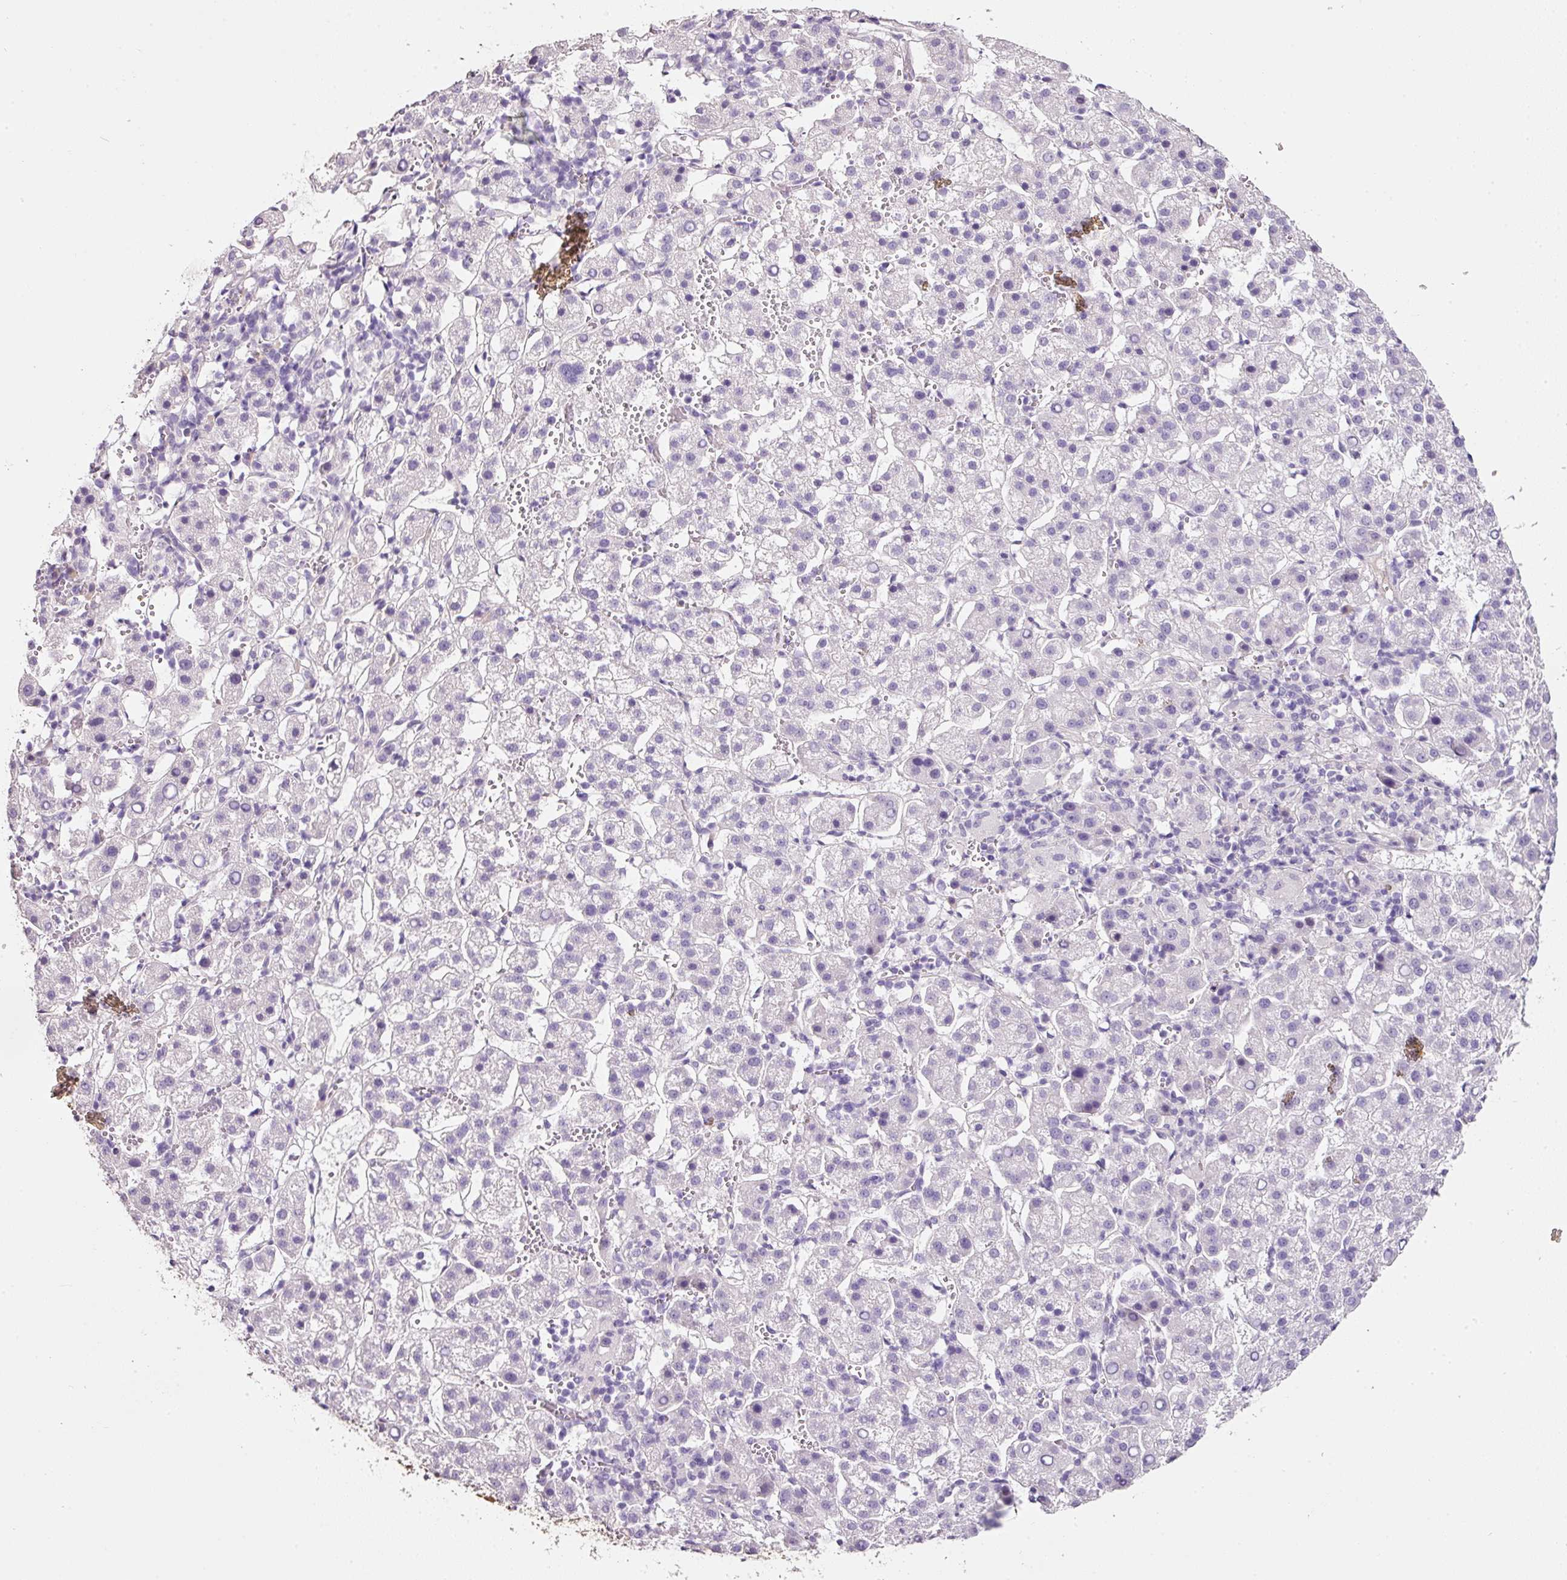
{"staining": {"intensity": "negative", "quantity": "none", "location": "none"}, "tissue": "liver cancer", "cell_type": "Tumor cells", "image_type": "cancer", "snomed": [{"axis": "morphology", "description": "Carcinoma, Hepatocellular, NOS"}, {"axis": "topography", "description": "Liver"}], "caption": "An image of hepatocellular carcinoma (liver) stained for a protein demonstrates no brown staining in tumor cells.", "gene": "SOS2", "patient": {"sex": "female", "age": 58}}